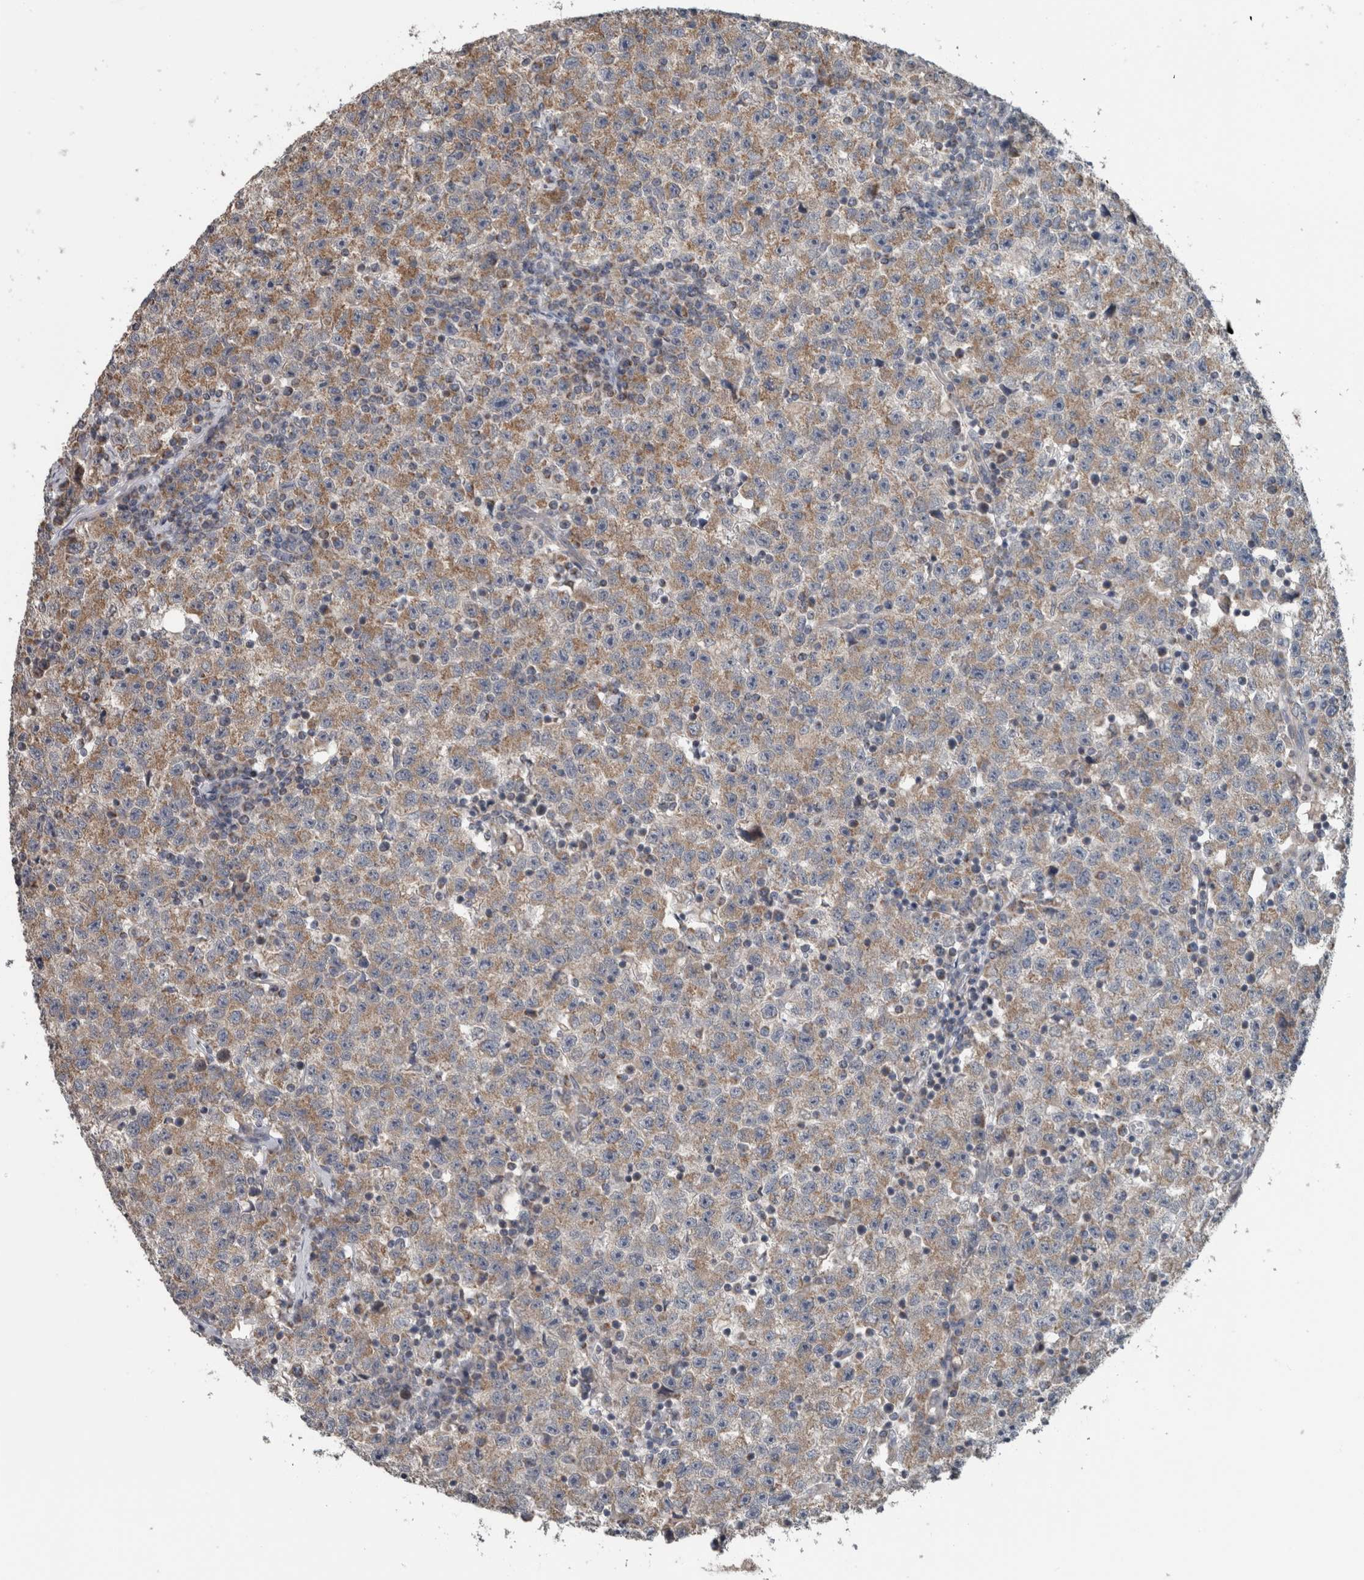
{"staining": {"intensity": "moderate", "quantity": ">75%", "location": "cytoplasmic/membranous"}, "tissue": "testis cancer", "cell_type": "Tumor cells", "image_type": "cancer", "snomed": [{"axis": "morphology", "description": "Seminoma, NOS"}, {"axis": "topography", "description": "Testis"}], "caption": "Seminoma (testis) stained for a protein demonstrates moderate cytoplasmic/membranous positivity in tumor cells.", "gene": "ARMC1", "patient": {"sex": "male", "age": 22}}